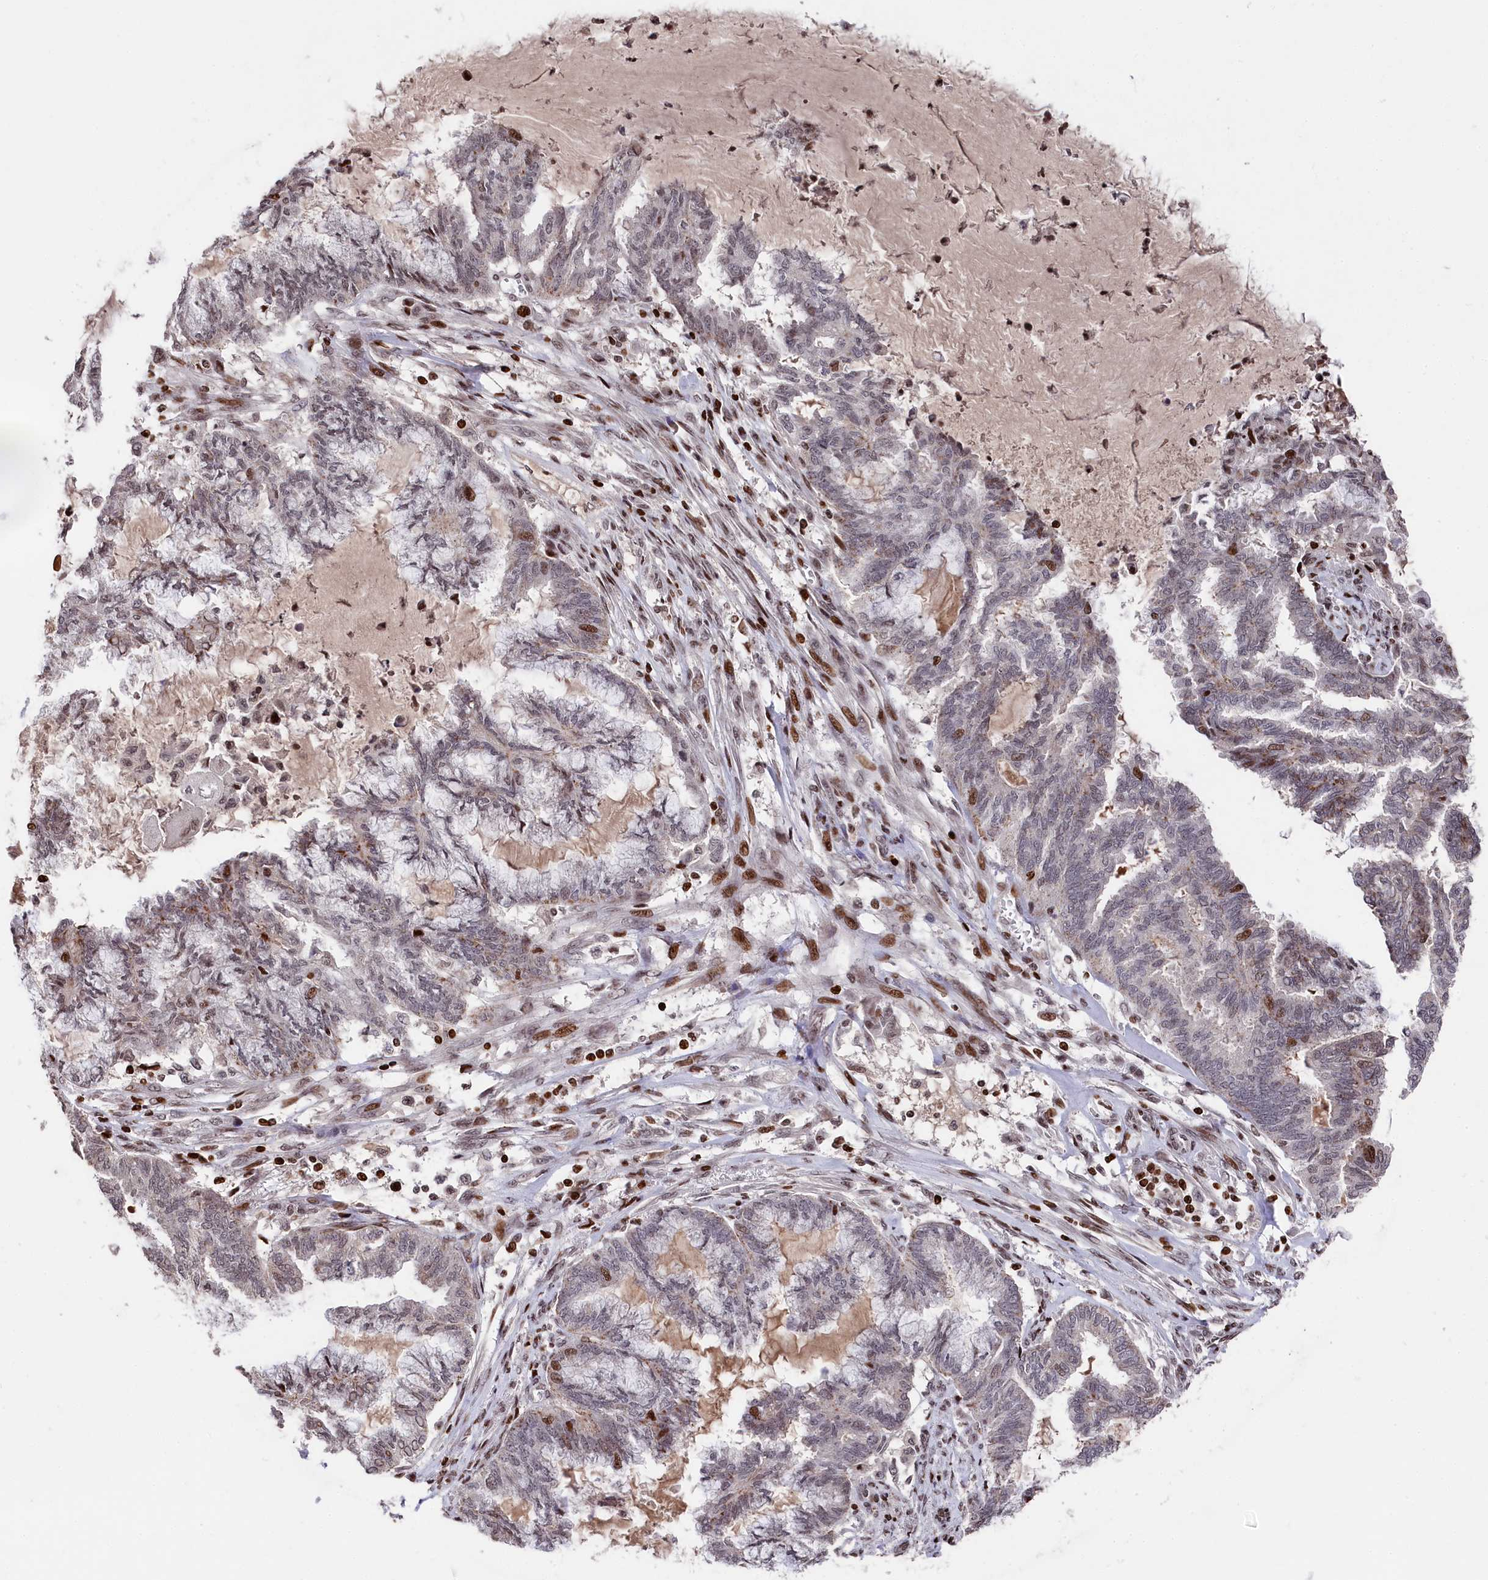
{"staining": {"intensity": "strong", "quantity": "<25%", "location": "nuclear"}, "tissue": "endometrial cancer", "cell_type": "Tumor cells", "image_type": "cancer", "snomed": [{"axis": "morphology", "description": "Adenocarcinoma, NOS"}, {"axis": "topography", "description": "Endometrium"}], "caption": "Human endometrial cancer (adenocarcinoma) stained with a brown dye reveals strong nuclear positive positivity in approximately <25% of tumor cells.", "gene": "MCF2L2", "patient": {"sex": "female", "age": 86}}